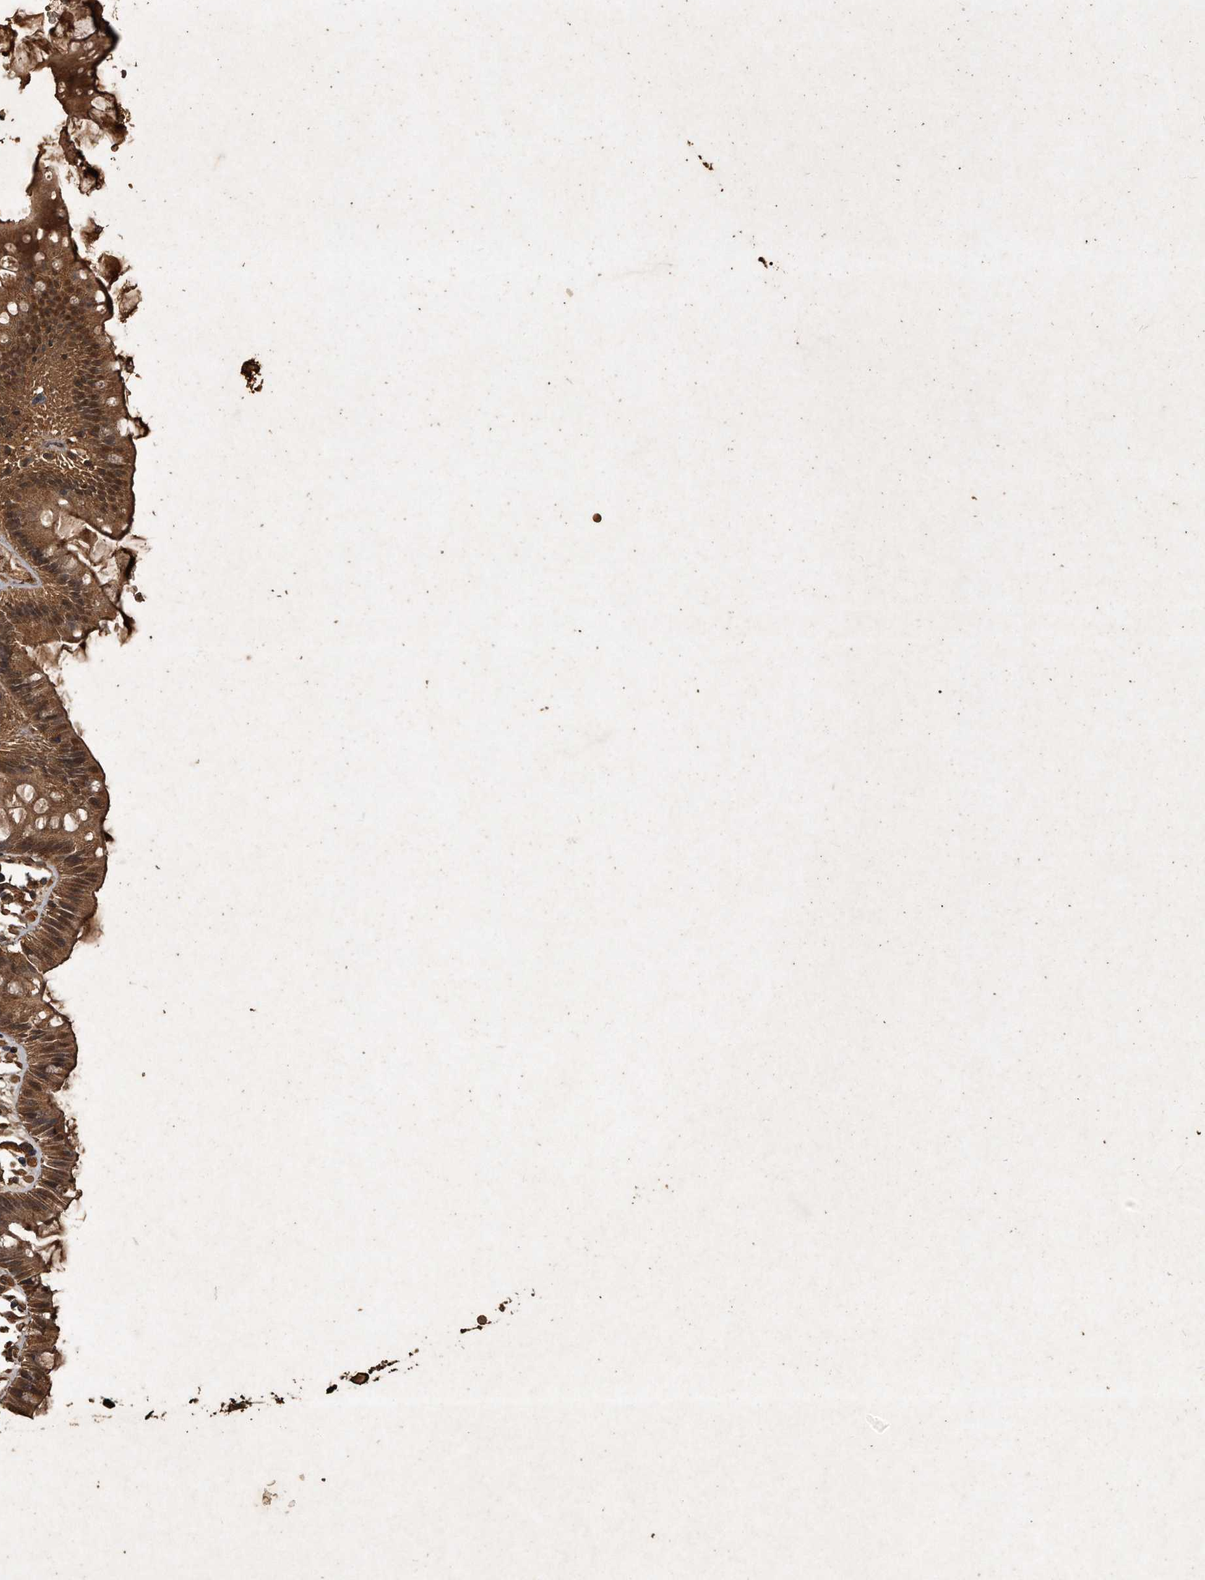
{"staining": {"intensity": "moderate", "quantity": ">75%", "location": "cytoplasmic/membranous,nuclear"}, "tissue": "colon", "cell_type": "Endothelial cells", "image_type": "normal", "snomed": [{"axis": "morphology", "description": "Normal tissue, NOS"}, {"axis": "topography", "description": "Colon"}], "caption": "IHC (DAB (3,3'-diaminobenzidine)) staining of benign human colon displays moderate cytoplasmic/membranous,nuclear protein staining in approximately >75% of endothelial cells.", "gene": "CFLAR", "patient": {"sex": "male", "age": 56}}